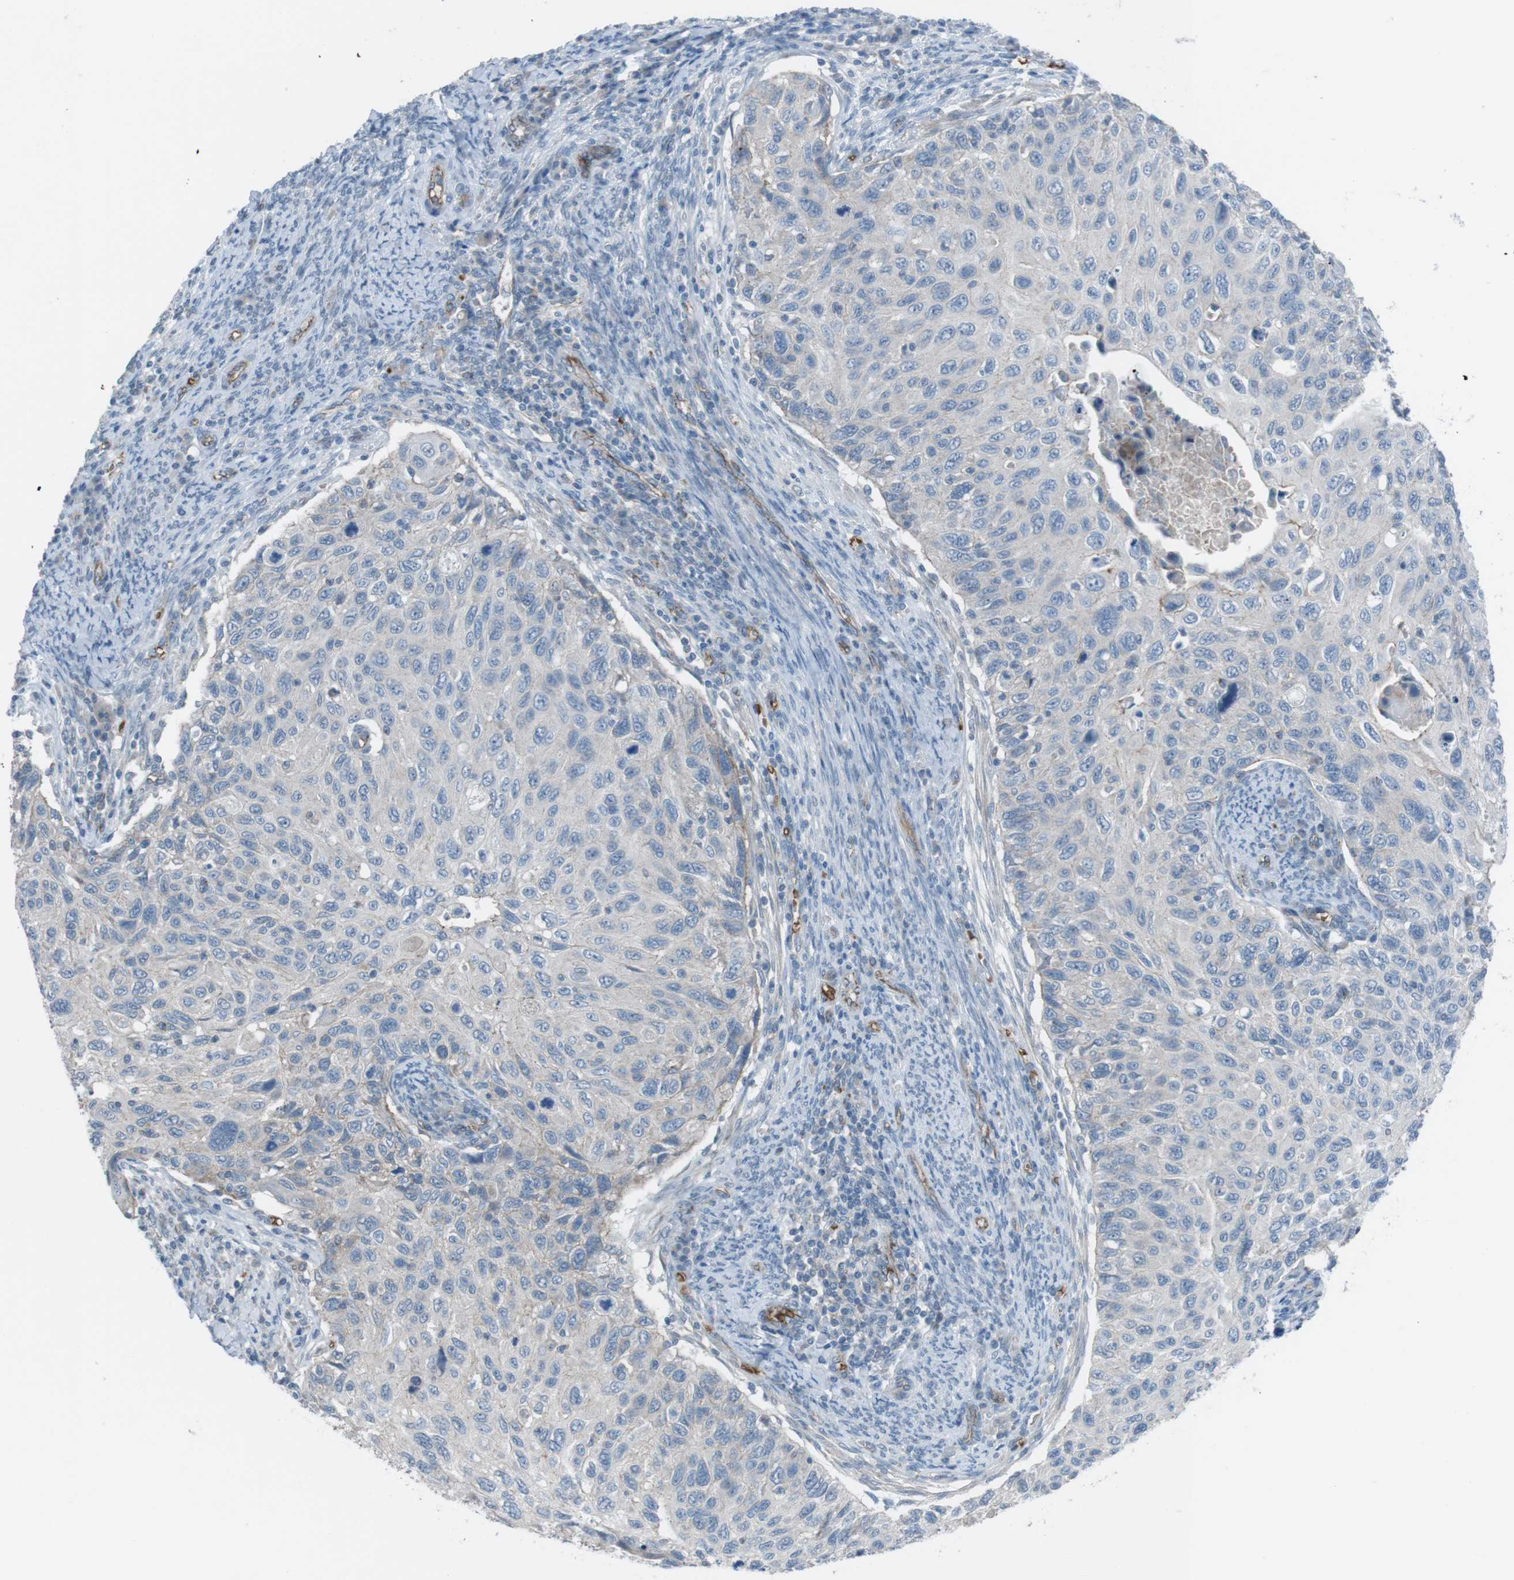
{"staining": {"intensity": "negative", "quantity": "none", "location": "none"}, "tissue": "cervical cancer", "cell_type": "Tumor cells", "image_type": "cancer", "snomed": [{"axis": "morphology", "description": "Squamous cell carcinoma, NOS"}, {"axis": "topography", "description": "Cervix"}], "caption": "A high-resolution micrograph shows immunohistochemistry staining of squamous cell carcinoma (cervical), which displays no significant staining in tumor cells. (IHC, brightfield microscopy, high magnification).", "gene": "SPTA1", "patient": {"sex": "female", "age": 70}}